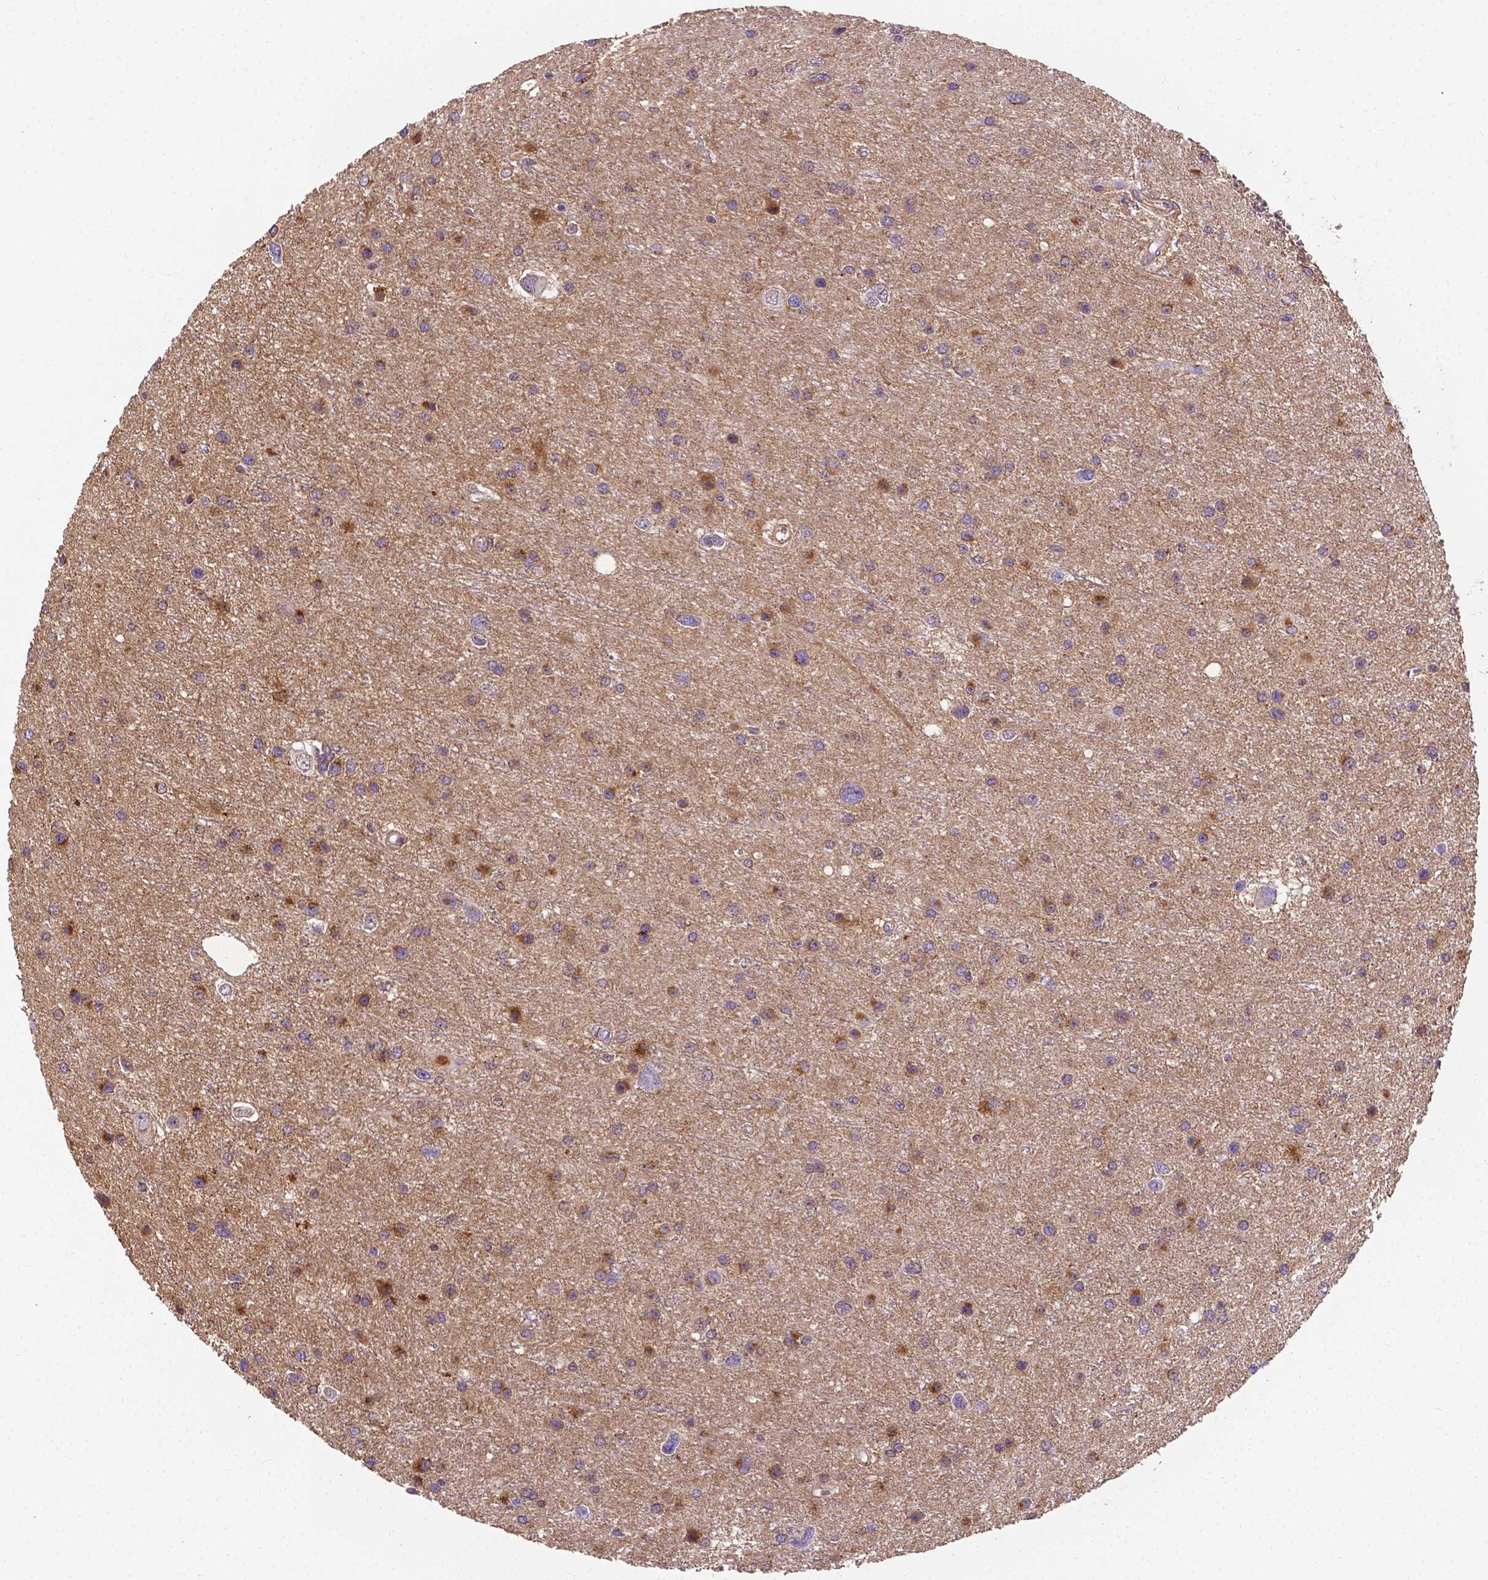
{"staining": {"intensity": "strong", "quantity": "<25%", "location": "cytoplasmic/membranous"}, "tissue": "glioma", "cell_type": "Tumor cells", "image_type": "cancer", "snomed": [{"axis": "morphology", "description": "Glioma, malignant, Low grade"}, {"axis": "topography", "description": "Brain"}], "caption": "Immunohistochemical staining of human glioma reveals medium levels of strong cytoplasmic/membranous protein staining in approximately <25% of tumor cells. The staining was performed using DAB (3,3'-diaminobenzidine) to visualize the protein expression in brown, while the nuclei were stained in blue with hematoxylin (Magnification: 20x).", "gene": "APOE", "patient": {"sex": "female", "age": 32}}